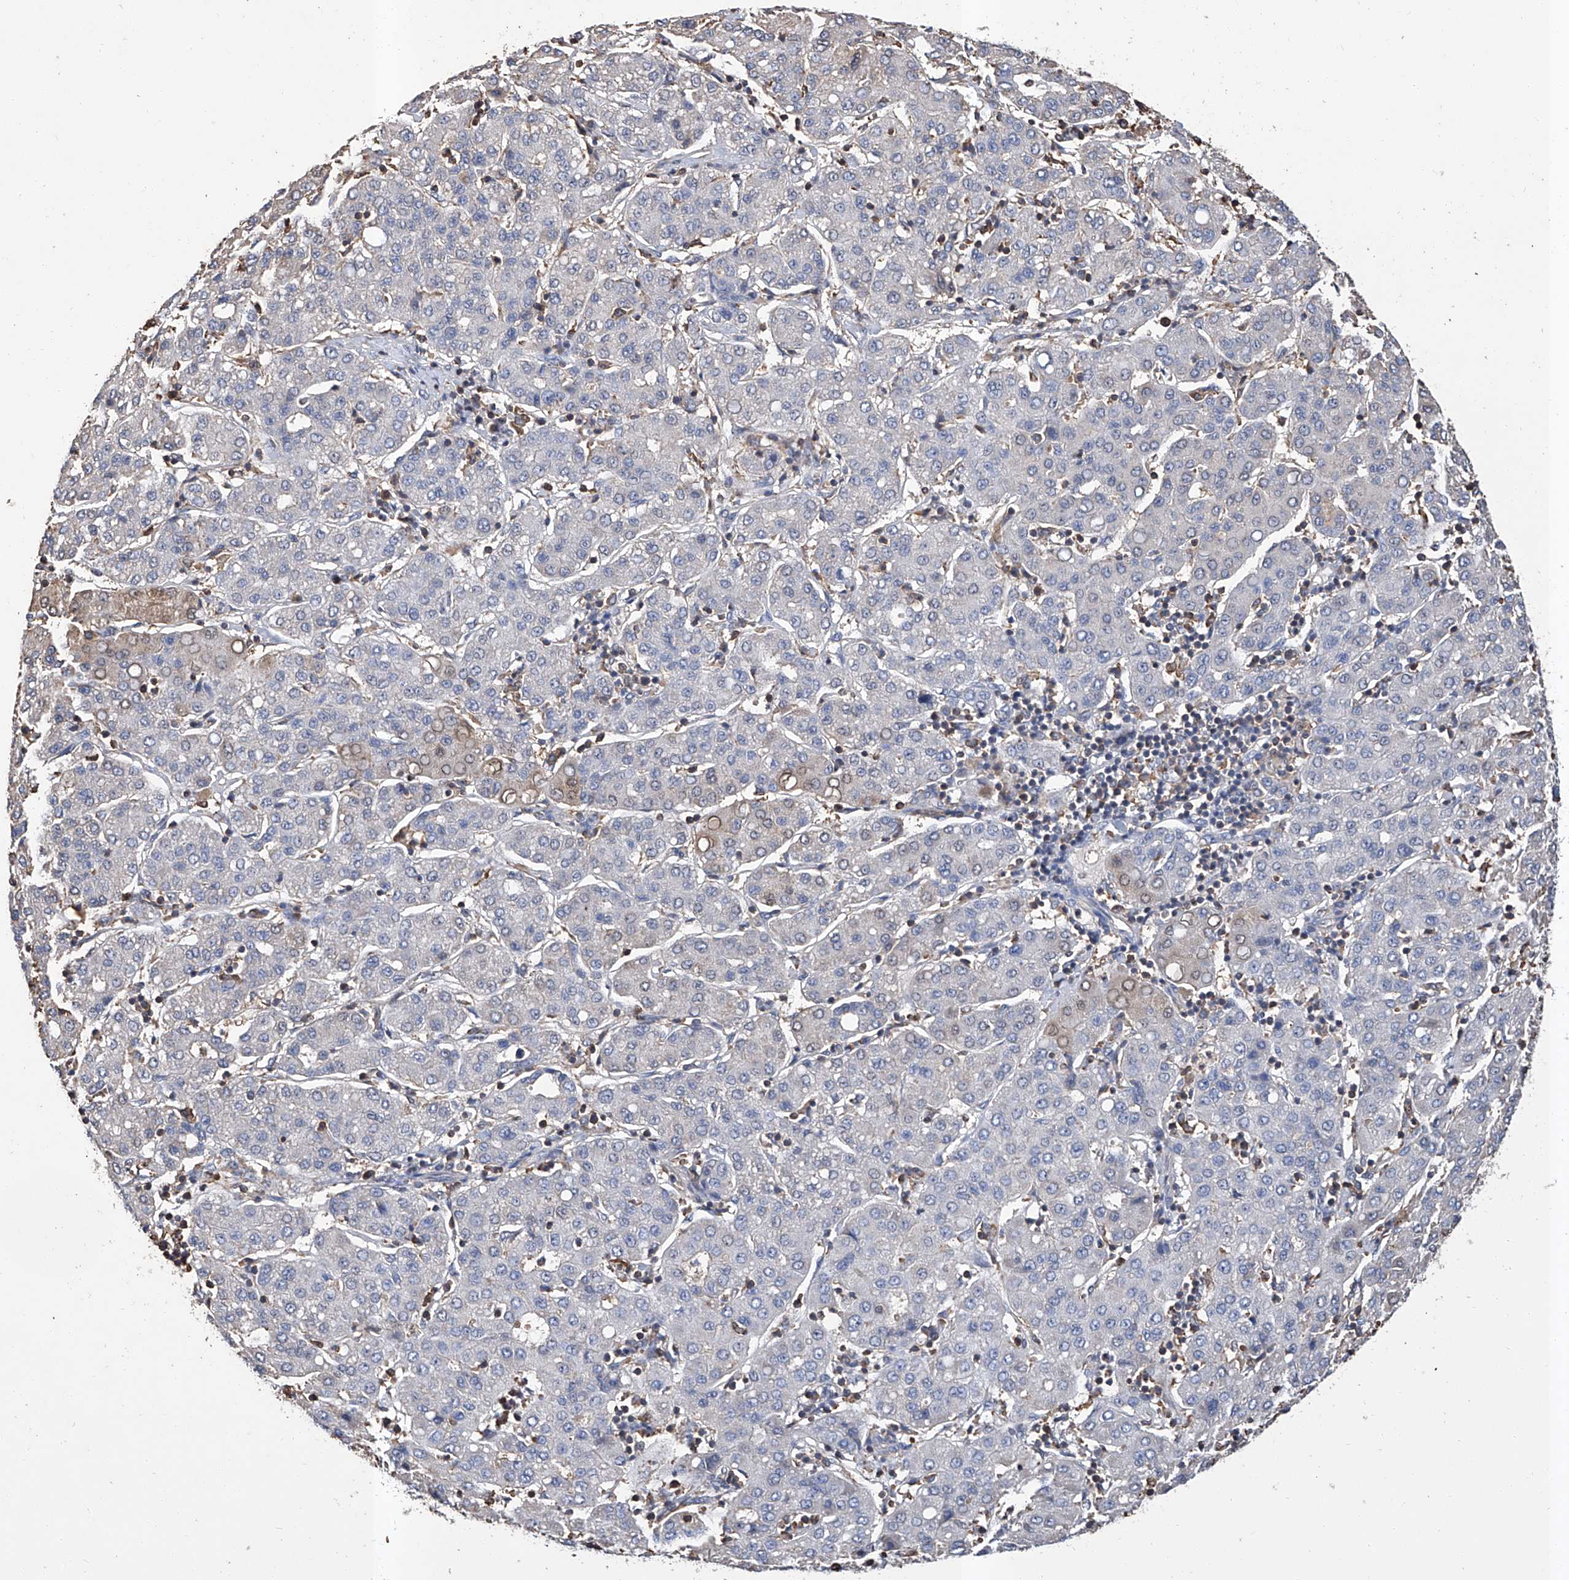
{"staining": {"intensity": "weak", "quantity": "<25%", "location": "cytoplasmic/membranous"}, "tissue": "liver cancer", "cell_type": "Tumor cells", "image_type": "cancer", "snomed": [{"axis": "morphology", "description": "Carcinoma, Hepatocellular, NOS"}, {"axis": "topography", "description": "Liver"}], "caption": "Hepatocellular carcinoma (liver) was stained to show a protein in brown. There is no significant staining in tumor cells. (IHC, brightfield microscopy, high magnification).", "gene": "GPT", "patient": {"sex": "male", "age": 65}}